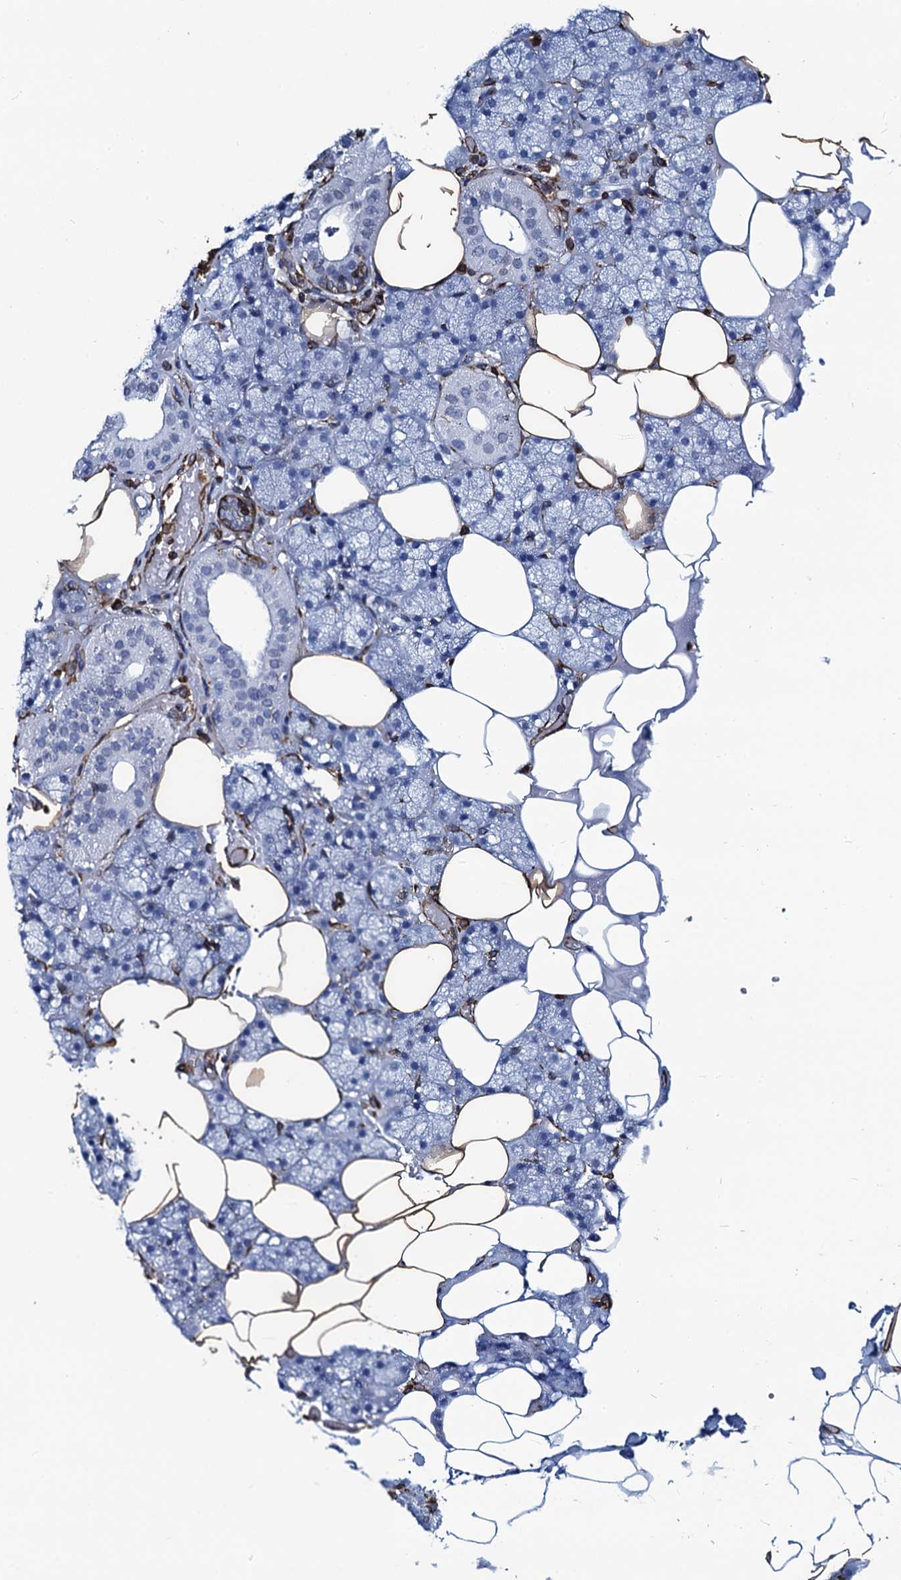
{"staining": {"intensity": "negative", "quantity": "none", "location": "none"}, "tissue": "salivary gland", "cell_type": "Glandular cells", "image_type": "normal", "snomed": [{"axis": "morphology", "description": "Normal tissue, NOS"}, {"axis": "topography", "description": "Salivary gland"}], "caption": "High power microscopy photomicrograph of an immunohistochemistry (IHC) image of unremarkable salivary gland, revealing no significant expression in glandular cells.", "gene": "PGM2", "patient": {"sex": "male", "age": 62}}